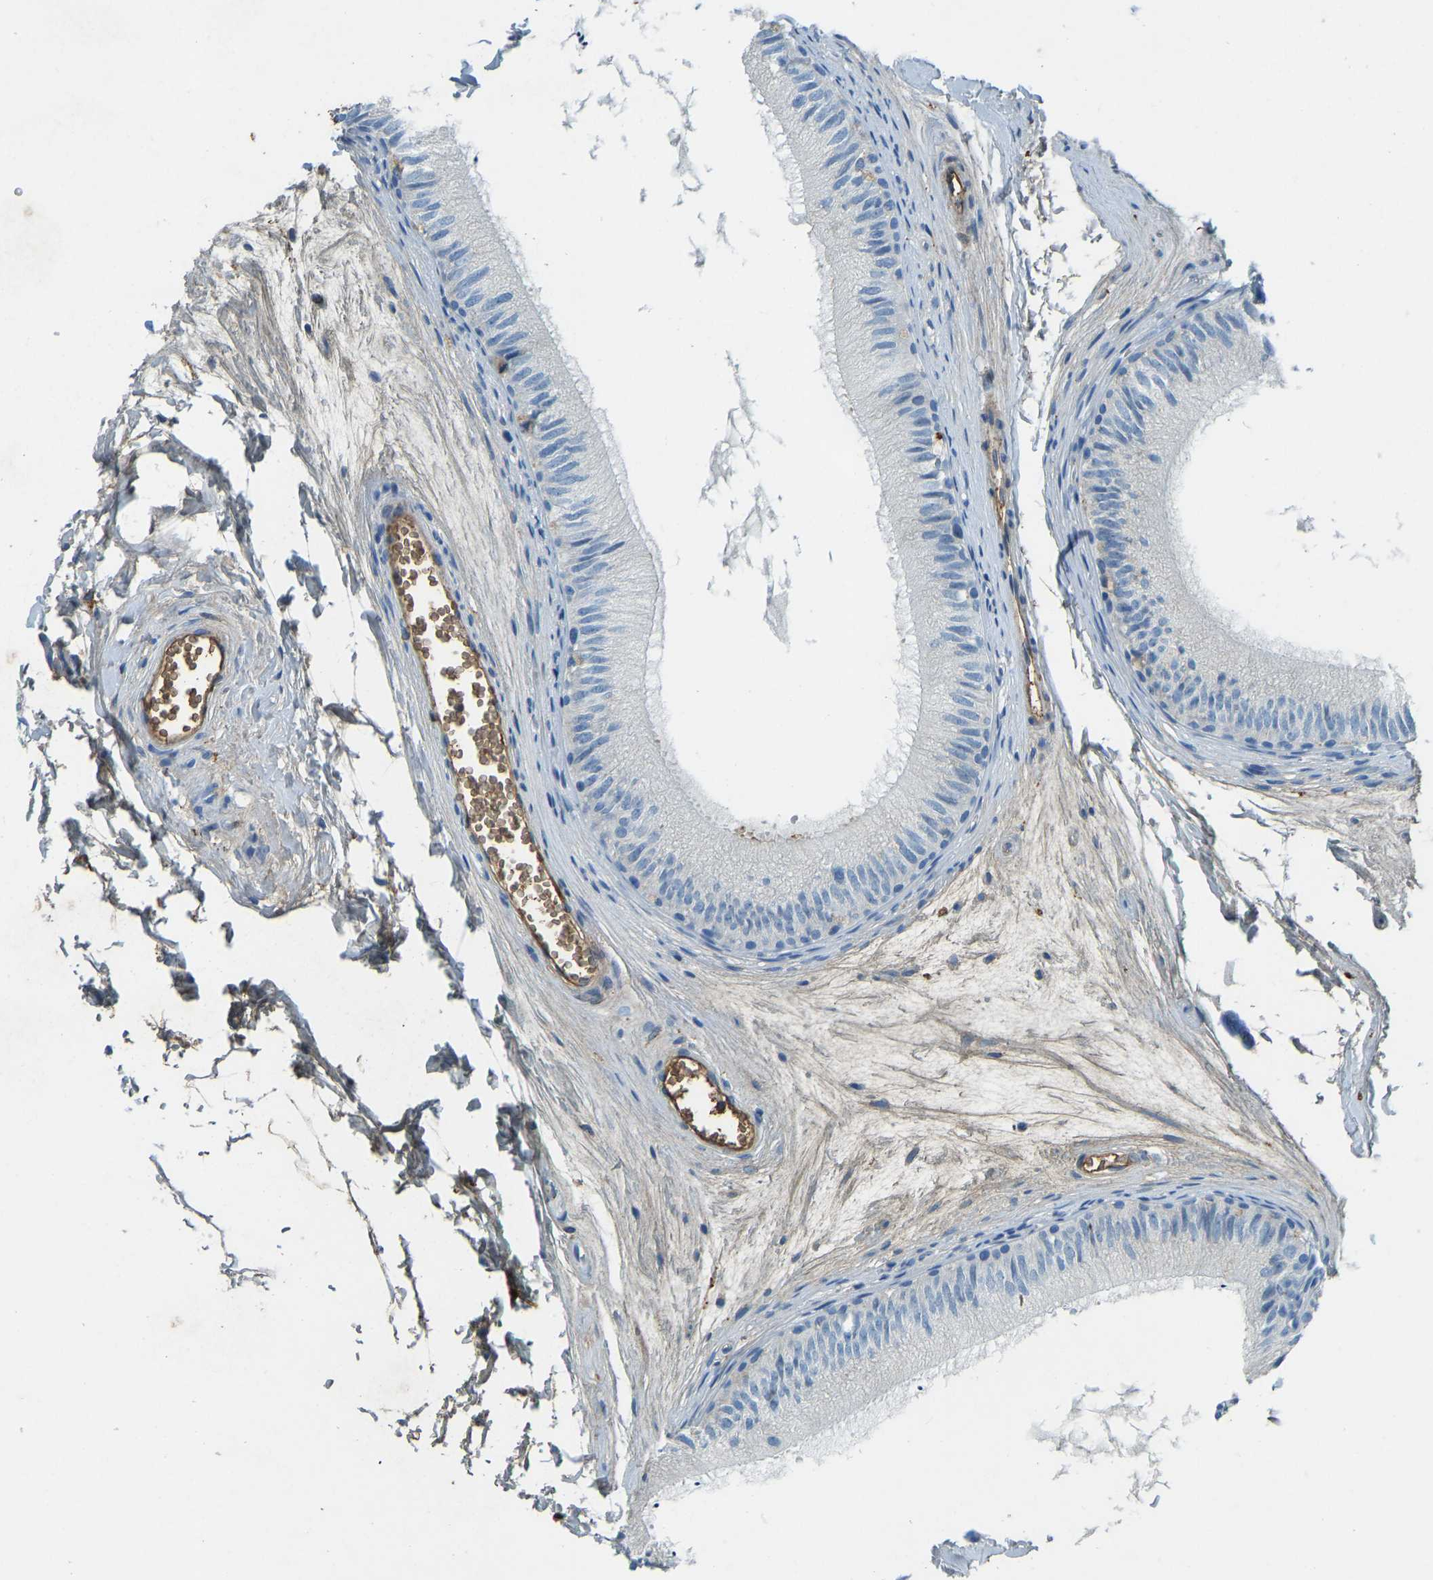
{"staining": {"intensity": "negative", "quantity": "none", "location": "none"}, "tissue": "epididymis", "cell_type": "Glandular cells", "image_type": "normal", "snomed": [{"axis": "morphology", "description": "Normal tissue, NOS"}, {"axis": "topography", "description": "Epididymis"}], "caption": "Immunohistochemistry (IHC) photomicrograph of benign human epididymis stained for a protein (brown), which displays no expression in glandular cells. The staining was performed using DAB (3,3'-diaminobenzidine) to visualize the protein expression in brown, while the nuclei were stained in blue with hematoxylin (Magnification: 20x).", "gene": "THBS4", "patient": {"sex": "male", "age": 56}}